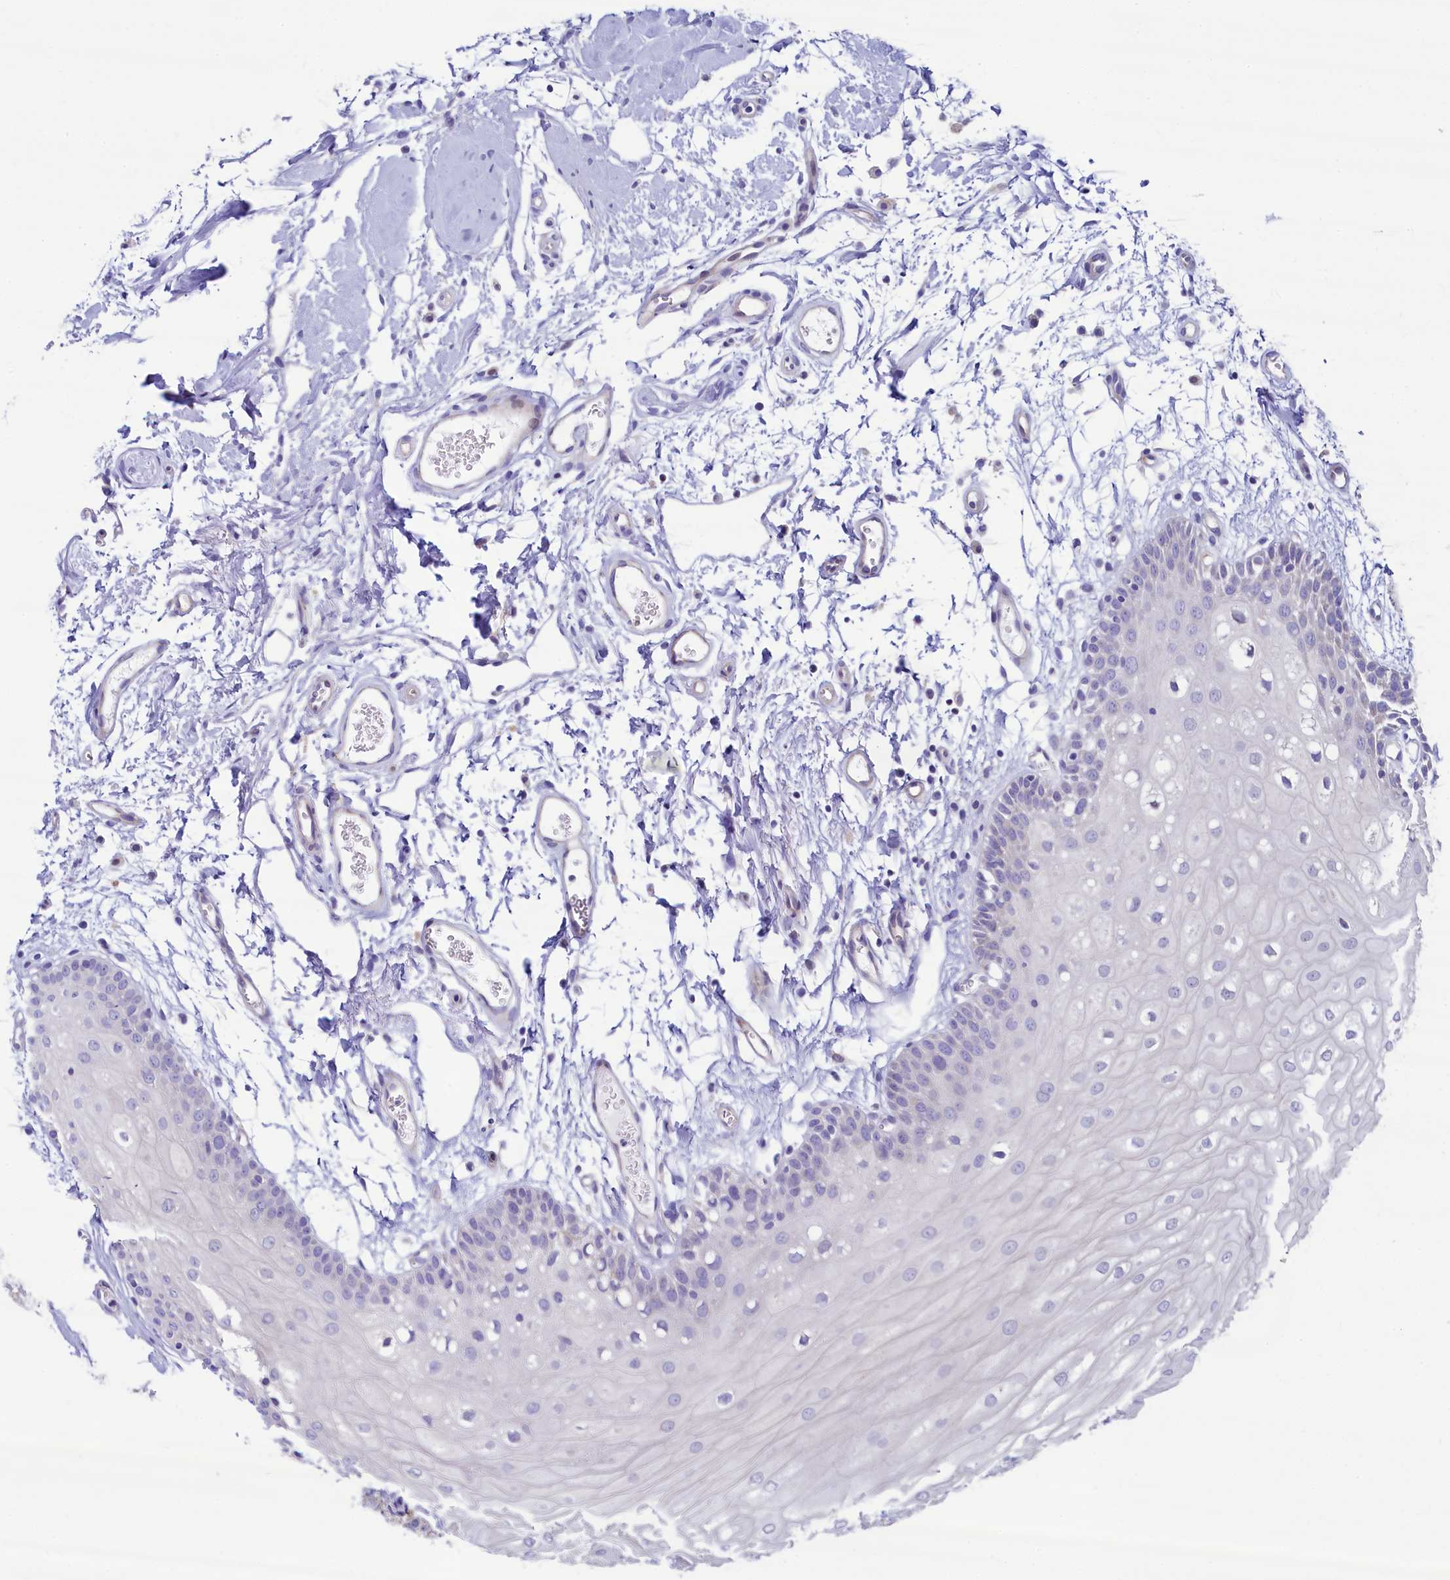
{"staining": {"intensity": "negative", "quantity": "none", "location": "none"}, "tissue": "oral mucosa", "cell_type": "Squamous epithelial cells", "image_type": "normal", "snomed": [{"axis": "morphology", "description": "Normal tissue, NOS"}, {"axis": "topography", "description": "Oral tissue"}, {"axis": "topography", "description": "Tounge, NOS"}], "caption": "Squamous epithelial cells show no significant expression in normal oral mucosa. Nuclei are stained in blue.", "gene": "KRBOX5", "patient": {"sex": "female", "age": 73}}